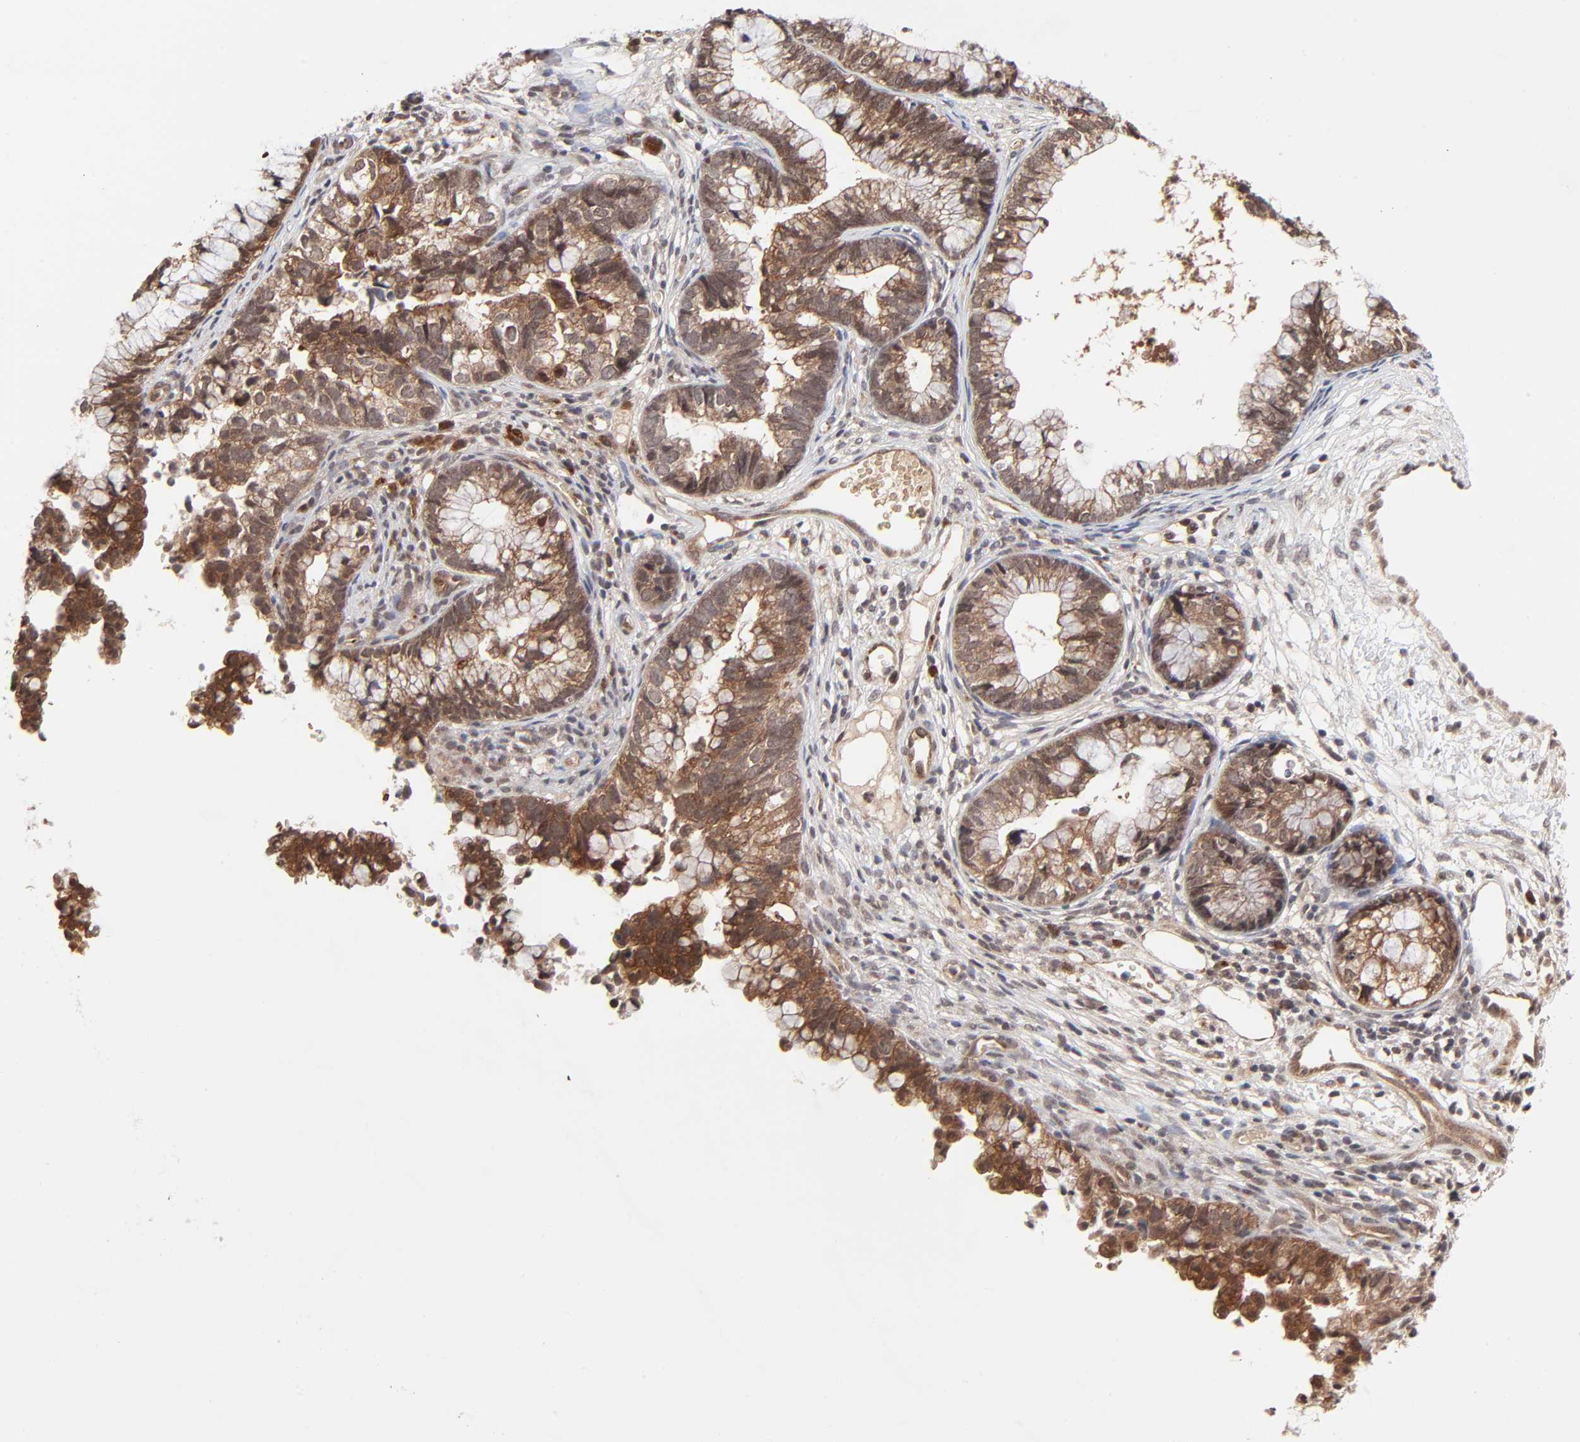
{"staining": {"intensity": "moderate", "quantity": ">75%", "location": "cytoplasmic/membranous,nuclear"}, "tissue": "cervical cancer", "cell_type": "Tumor cells", "image_type": "cancer", "snomed": [{"axis": "morphology", "description": "Adenocarcinoma, NOS"}, {"axis": "topography", "description": "Cervix"}], "caption": "This image exhibits immunohistochemistry (IHC) staining of human adenocarcinoma (cervical), with medium moderate cytoplasmic/membranous and nuclear positivity in approximately >75% of tumor cells.", "gene": "CASP10", "patient": {"sex": "female", "age": 44}}